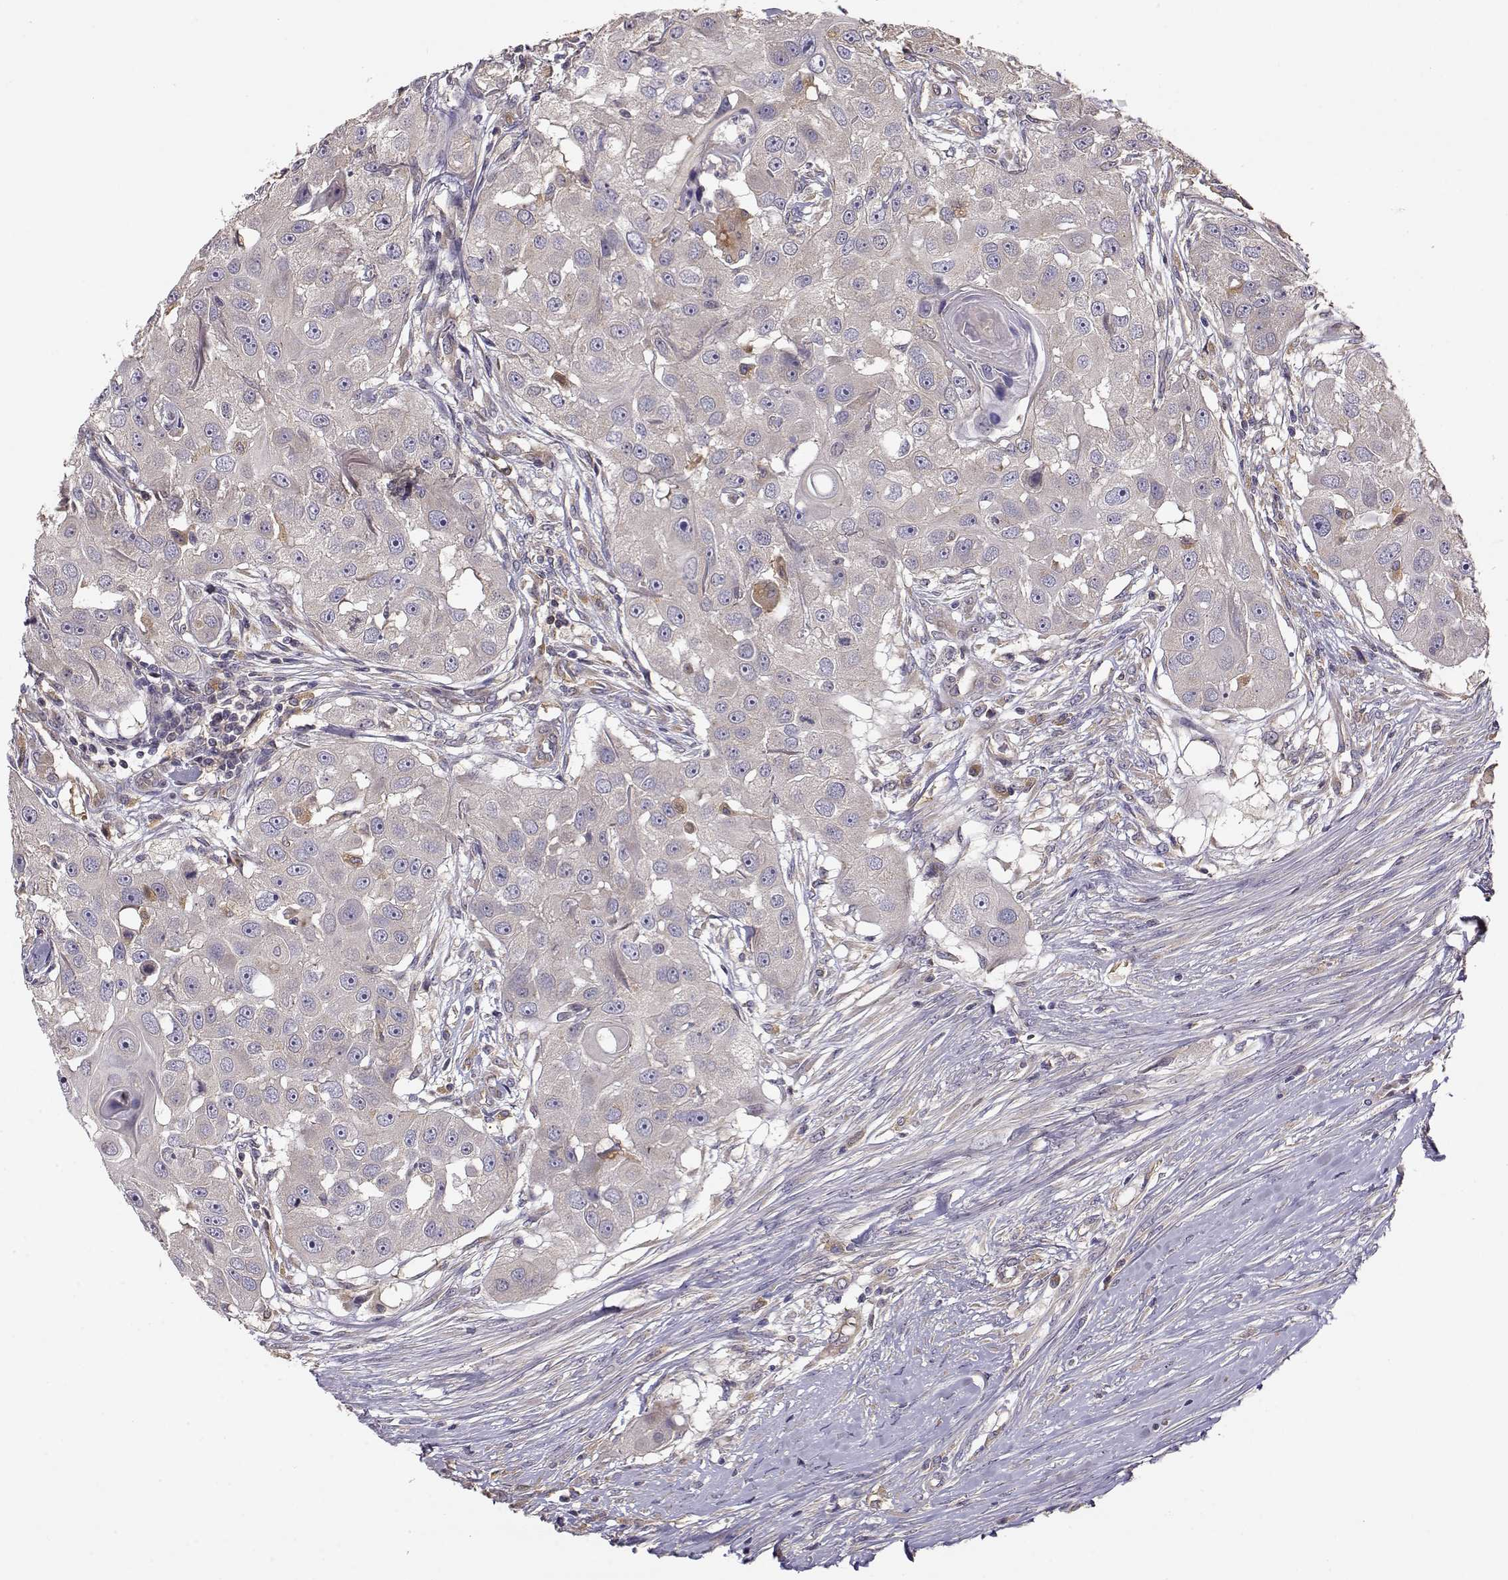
{"staining": {"intensity": "negative", "quantity": "none", "location": "none"}, "tissue": "head and neck cancer", "cell_type": "Tumor cells", "image_type": "cancer", "snomed": [{"axis": "morphology", "description": "Squamous cell carcinoma, NOS"}, {"axis": "topography", "description": "Head-Neck"}], "caption": "Squamous cell carcinoma (head and neck) was stained to show a protein in brown. There is no significant expression in tumor cells.", "gene": "CRIM1", "patient": {"sex": "male", "age": 51}}